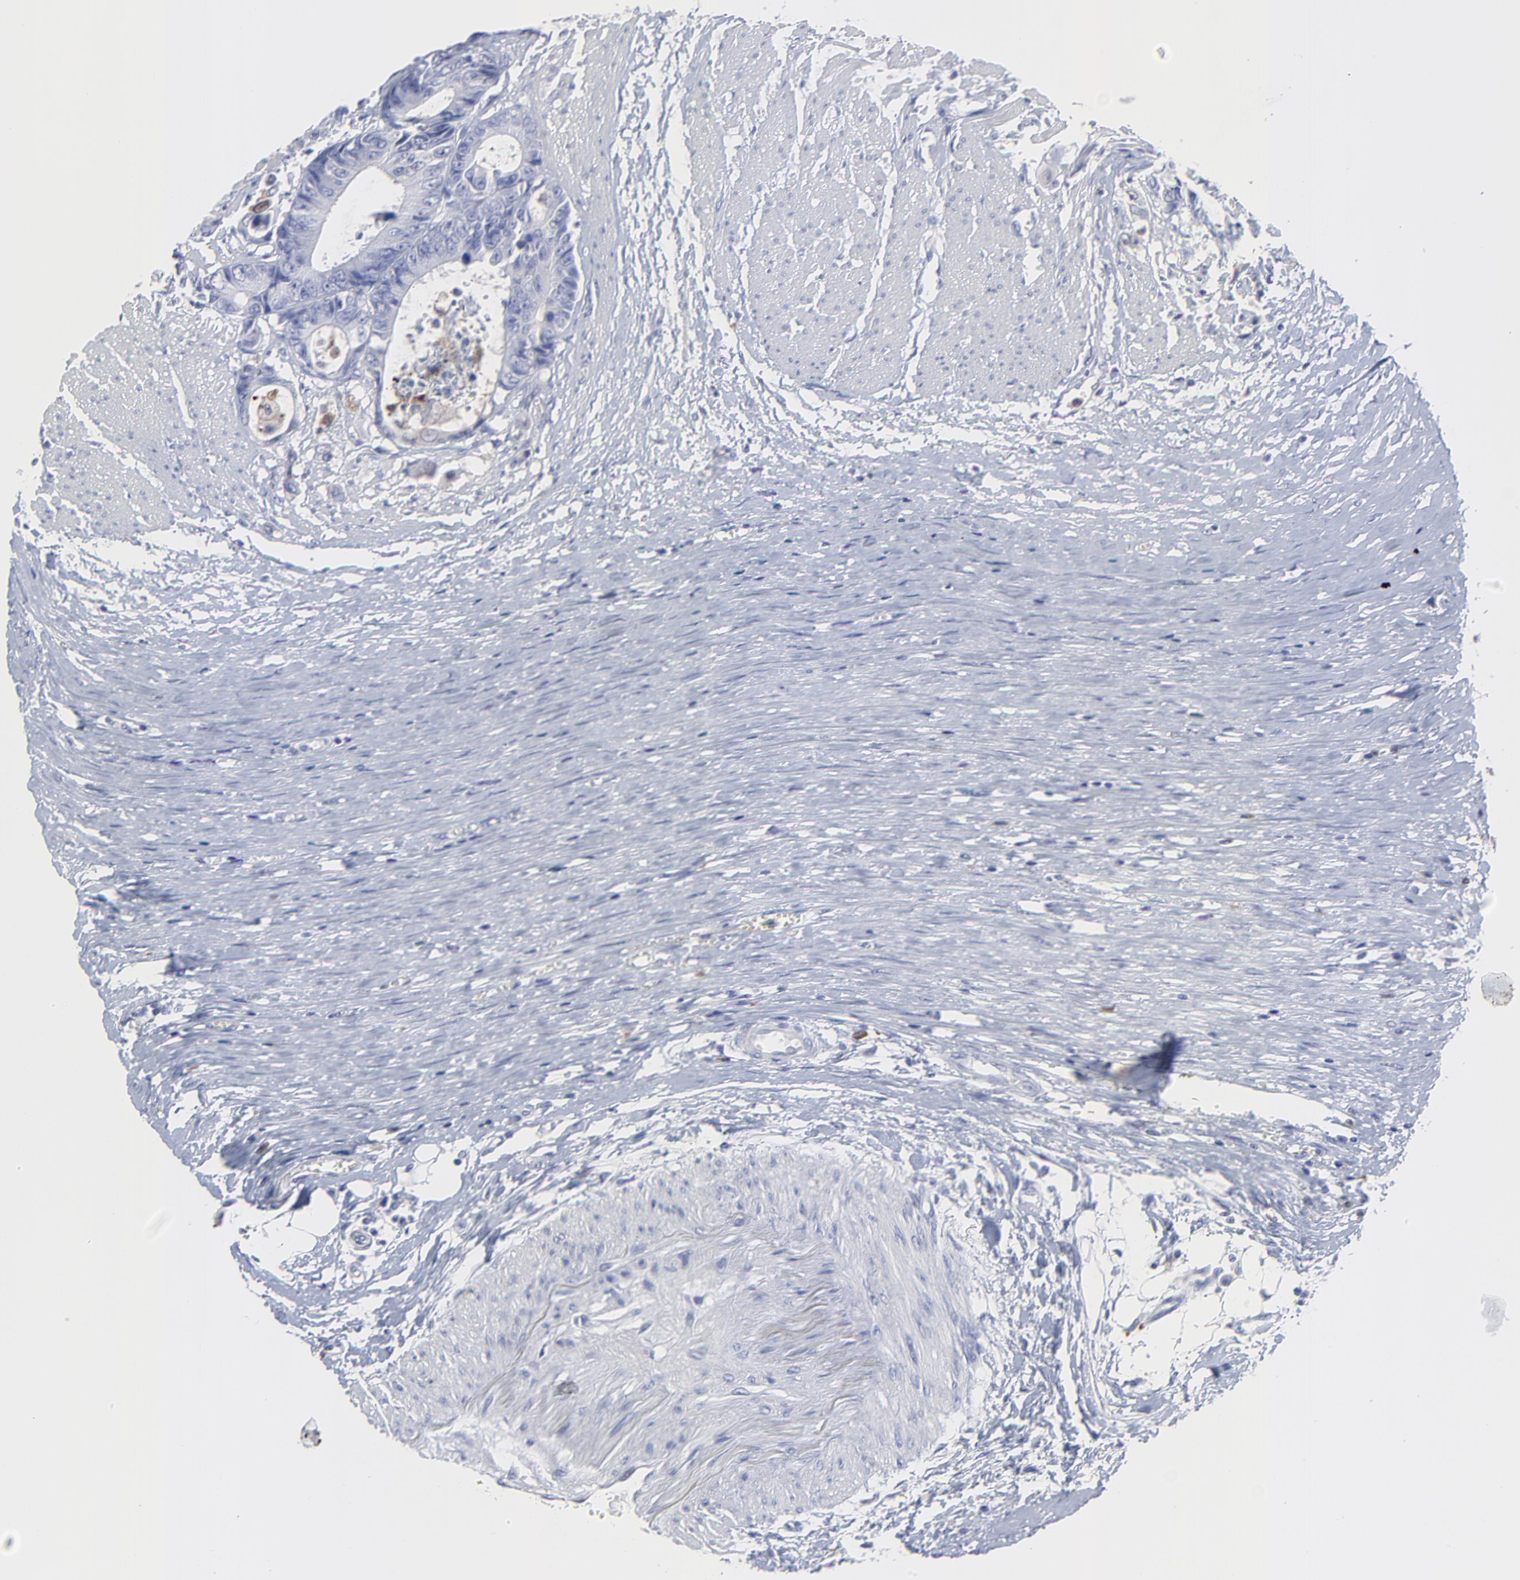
{"staining": {"intensity": "negative", "quantity": "none", "location": "none"}, "tissue": "colorectal cancer", "cell_type": "Tumor cells", "image_type": "cancer", "snomed": [{"axis": "morphology", "description": "Adenocarcinoma, NOS"}, {"axis": "topography", "description": "Rectum"}], "caption": "Tumor cells show no significant protein expression in colorectal cancer (adenocarcinoma).", "gene": "SMARCA1", "patient": {"sex": "female", "age": 98}}